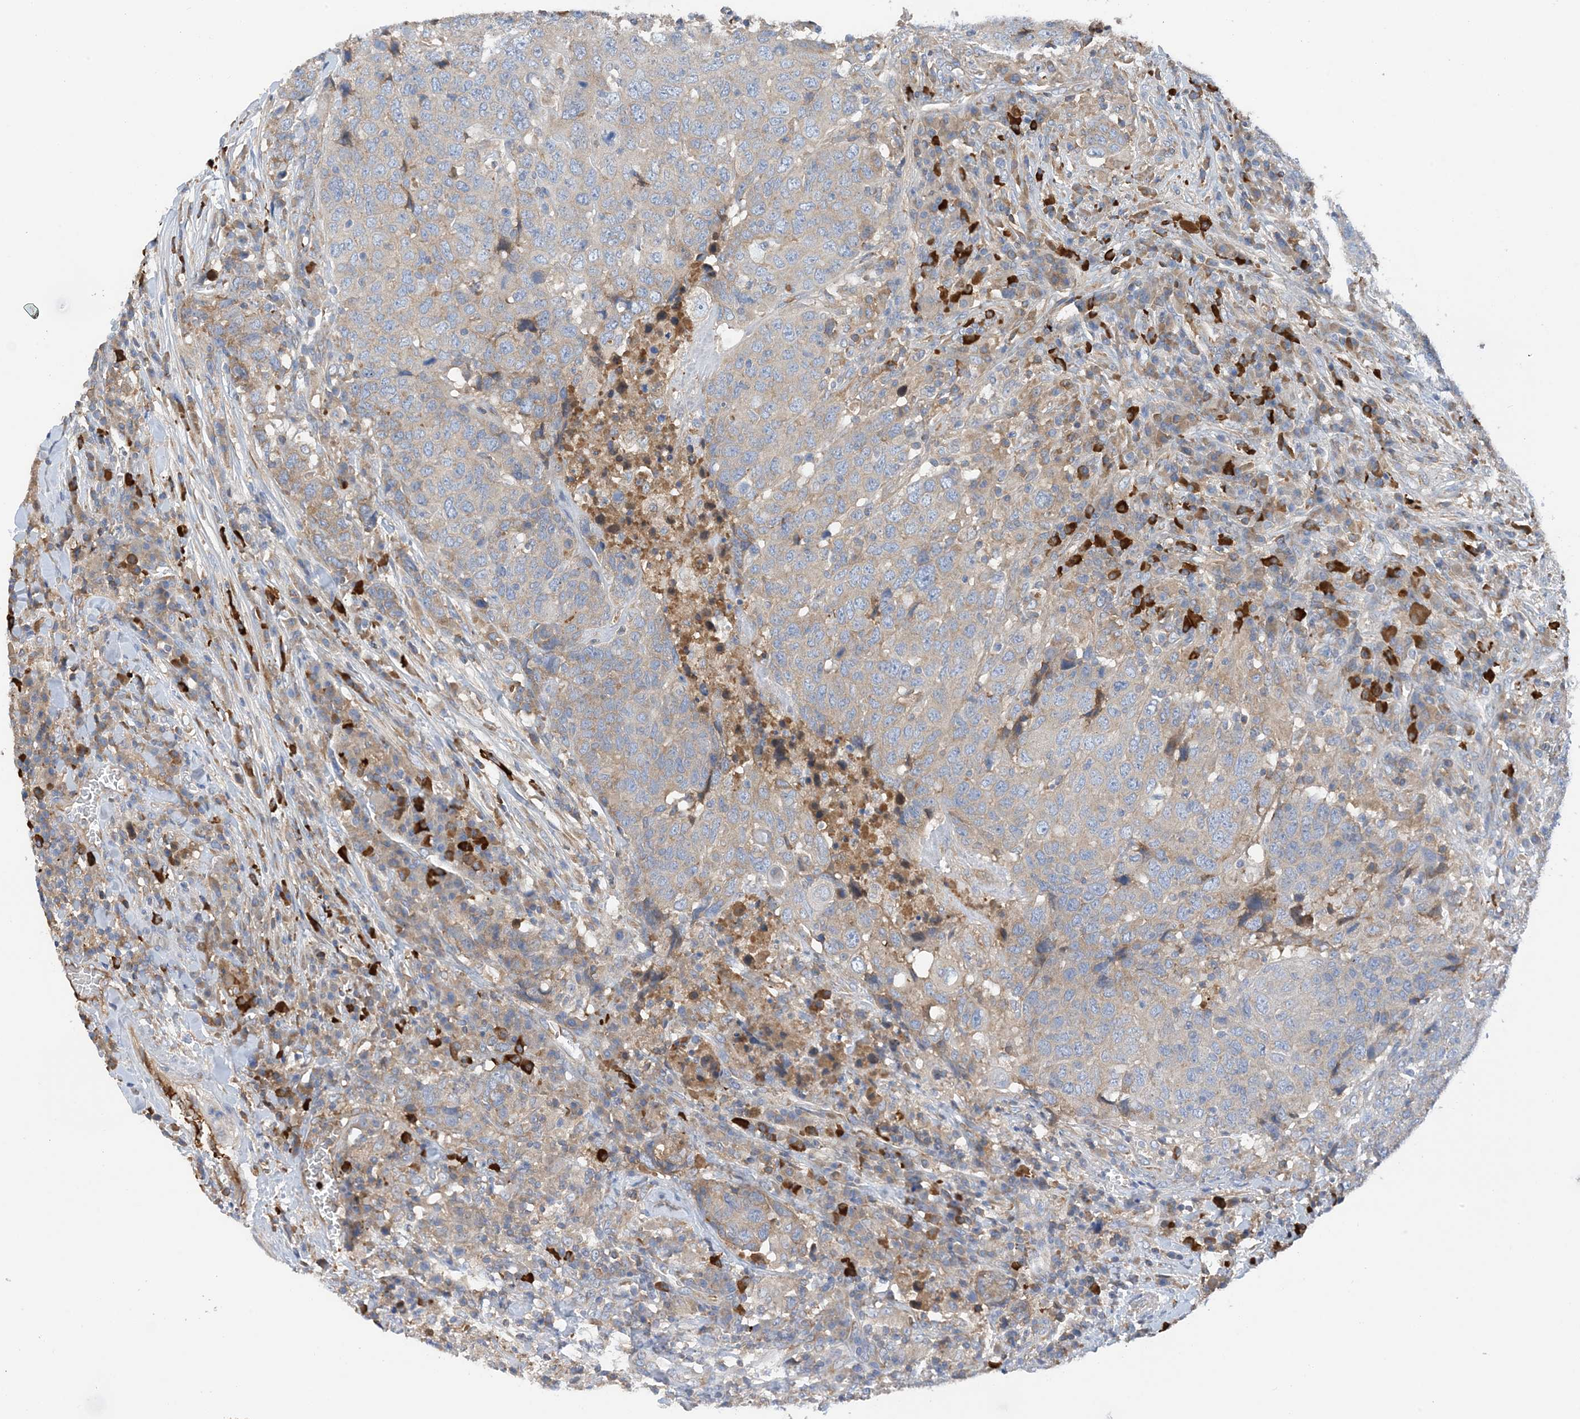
{"staining": {"intensity": "weak", "quantity": "25%-75%", "location": "cytoplasmic/membranous"}, "tissue": "head and neck cancer", "cell_type": "Tumor cells", "image_type": "cancer", "snomed": [{"axis": "morphology", "description": "Squamous cell carcinoma, NOS"}, {"axis": "topography", "description": "Head-Neck"}], "caption": "DAB immunohistochemical staining of head and neck cancer reveals weak cytoplasmic/membranous protein staining in about 25%-75% of tumor cells.", "gene": "SLC5A11", "patient": {"sex": "male", "age": 66}}